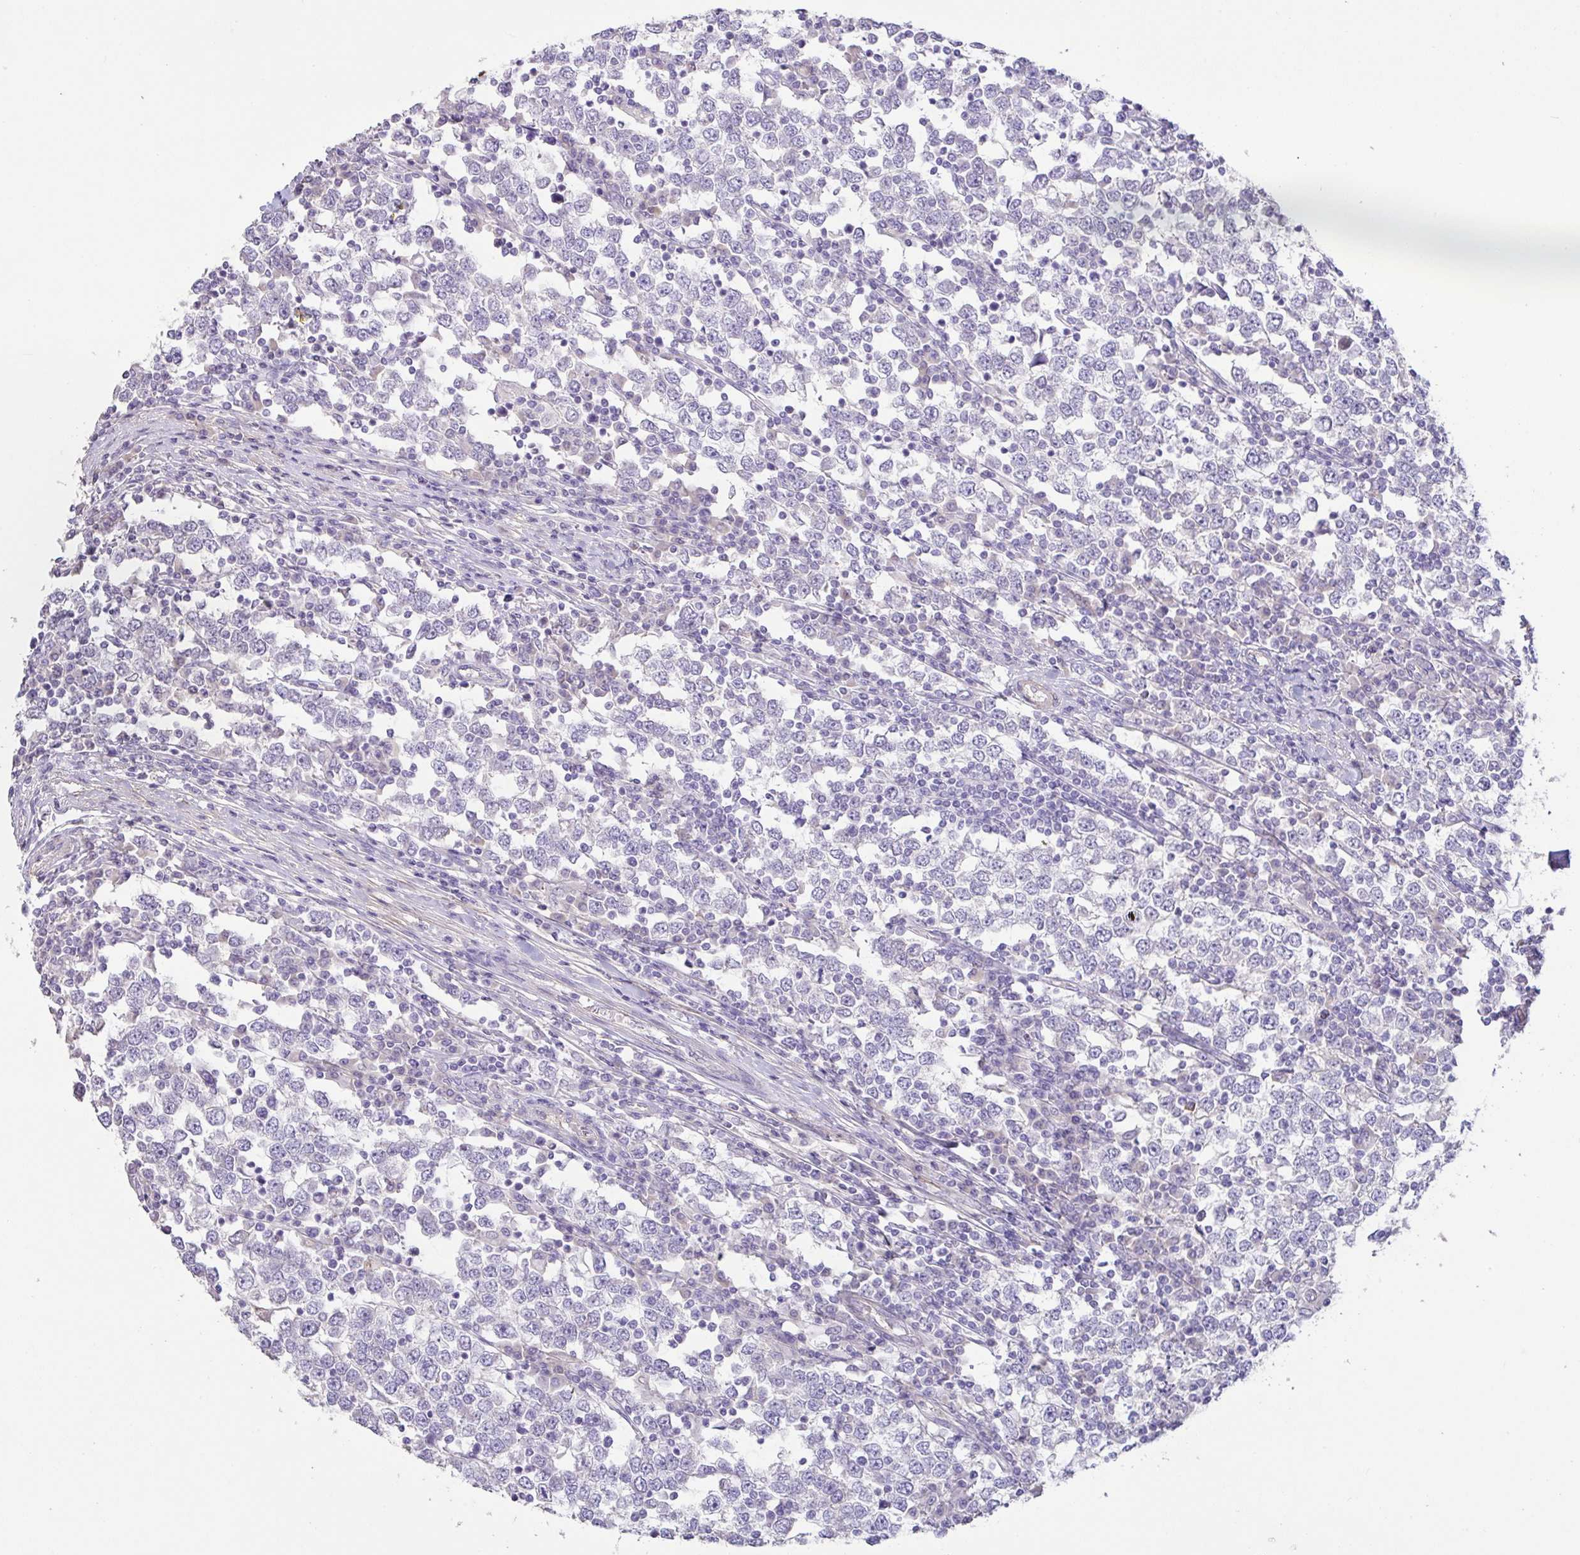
{"staining": {"intensity": "negative", "quantity": "none", "location": "none"}, "tissue": "testis cancer", "cell_type": "Tumor cells", "image_type": "cancer", "snomed": [{"axis": "morphology", "description": "Seminoma, NOS"}, {"axis": "topography", "description": "Testis"}], "caption": "There is no significant positivity in tumor cells of seminoma (testis). (Brightfield microscopy of DAB IHC at high magnification).", "gene": "PYGM", "patient": {"sex": "male", "age": 65}}